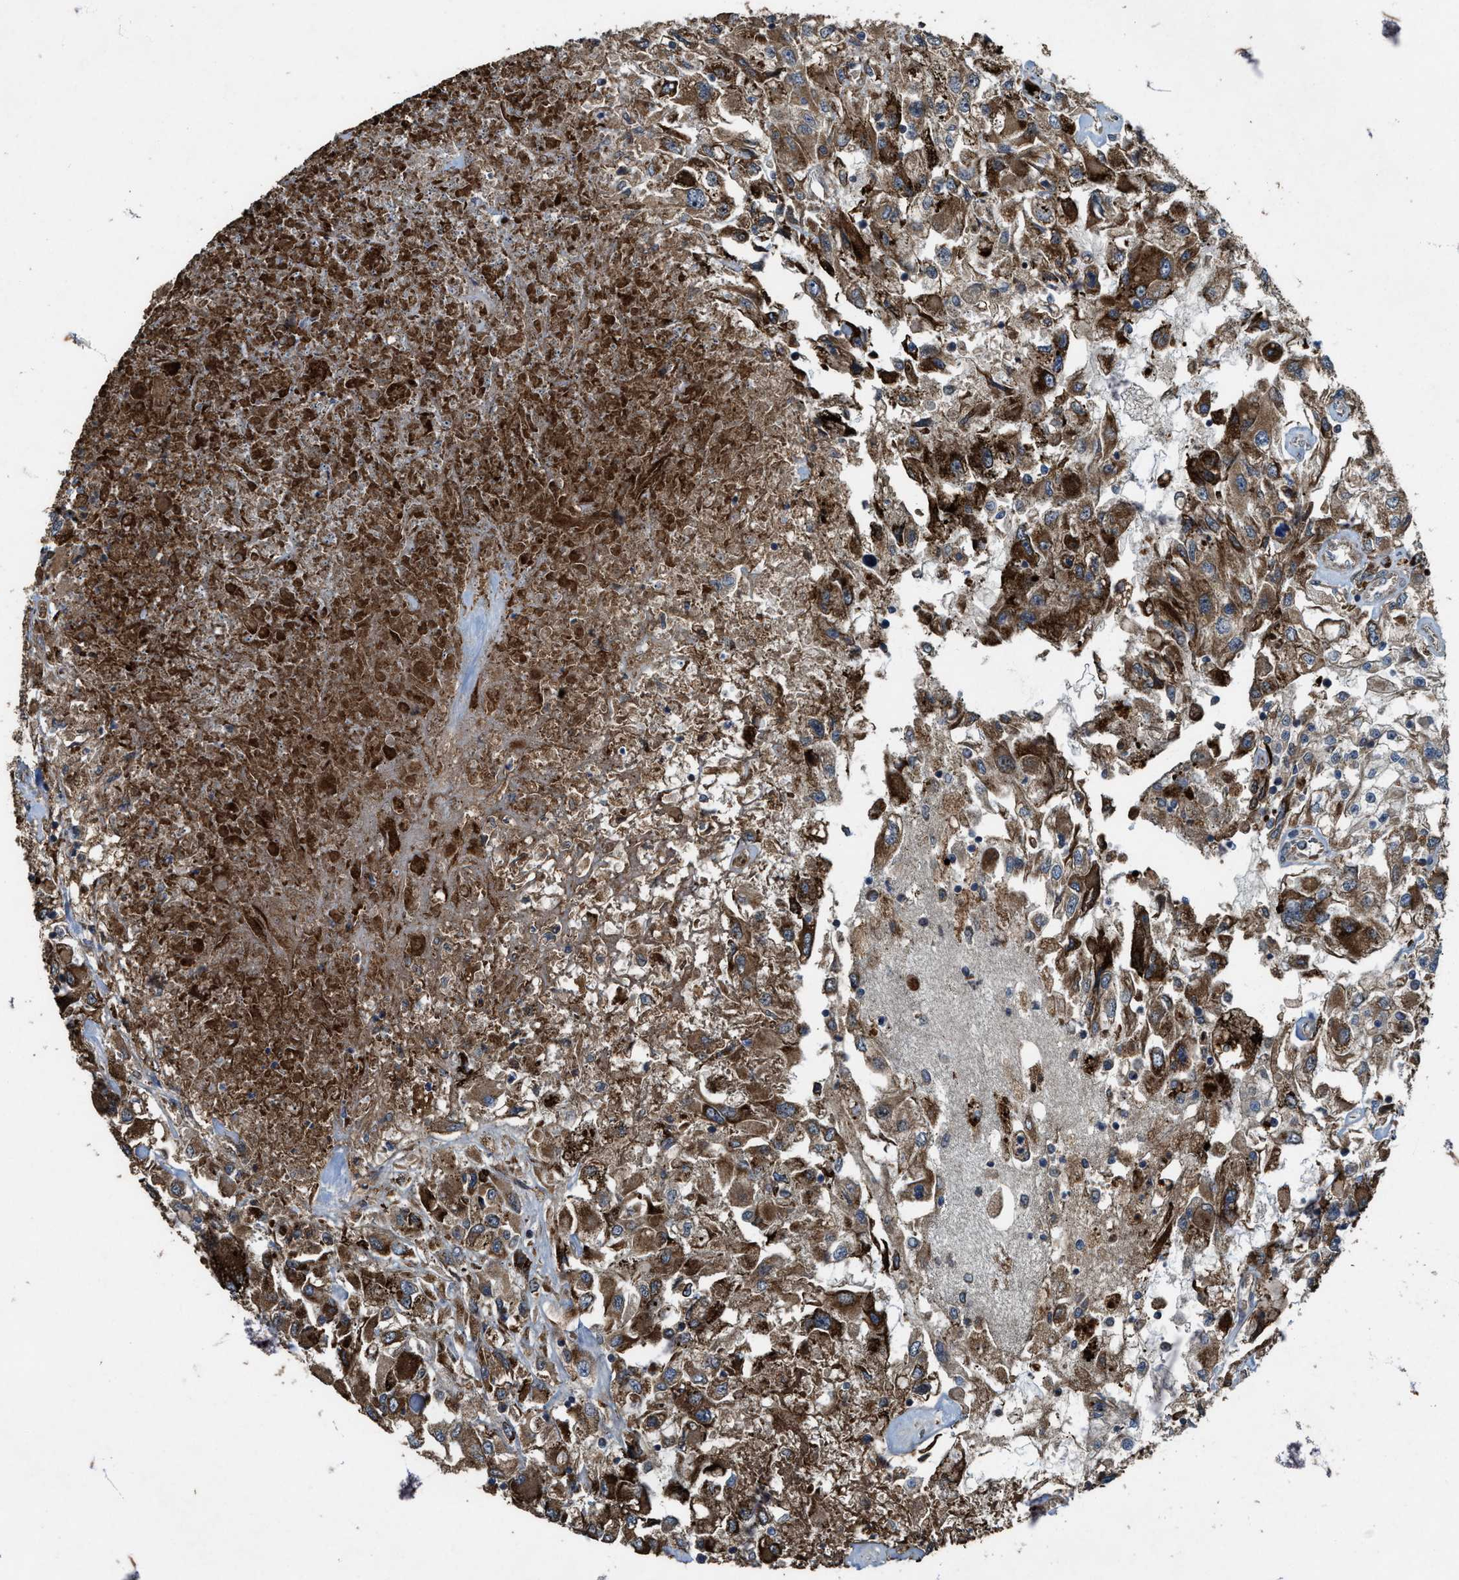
{"staining": {"intensity": "moderate", "quantity": ">75%", "location": "cytoplasmic/membranous"}, "tissue": "renal cancer", "cell_type": "Tumor cells", "image_type": "cancer", "snomed": [{"axis": "morphology", "description": "Adenocarcinoma, NOS"}, {"axis": "topography", "description": "Kidney"}], "caption": "Protein analysis of renal adenocarcinoma tissue displays moderate cytoplasmic/membranous expression in approximately >75% of tumor cells.", "gene": "LRRC72", "patient": {"sex": "female", "age": 52}}